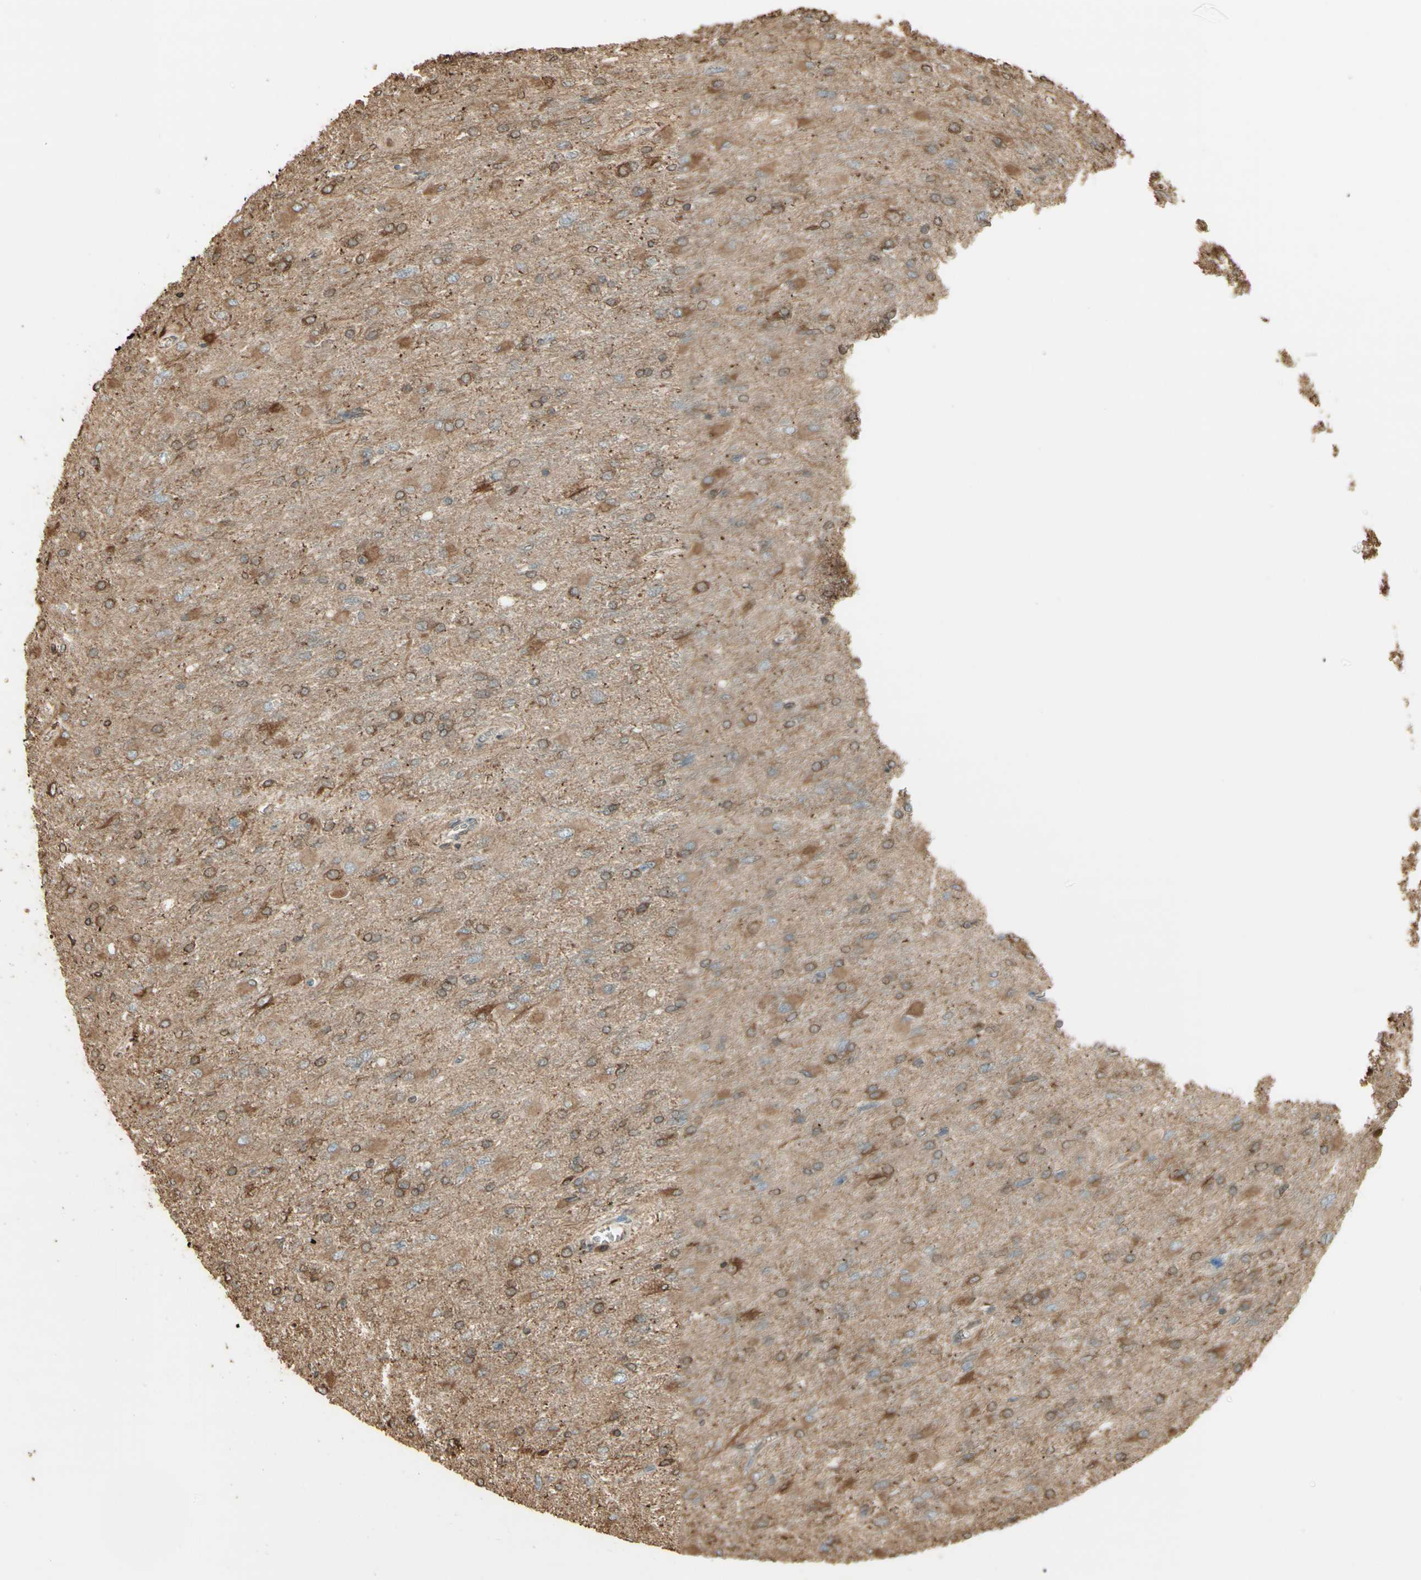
{"staining": {"intensity": "moderate", "quantity": "25%-75%", "location": "cytoplasmic/membranous"}, "tissue": "glioma", "cell_type": "Tumor cells", "image_type": "cancer", "snomed": [{"axis": "morphology", "description": "Glioma, malignant, High grade"}, {"axis": "topography", "description": "Cerebral cortex"}], "caption": "Immunohistochemical staining of human malignant high-grade glioma shows medium levels of moderate cytoplasmic/membranous staining in about 25%-75% of tumor cells.", "gene": "CANX", "patient": {"sex": "female", "age": 36}}